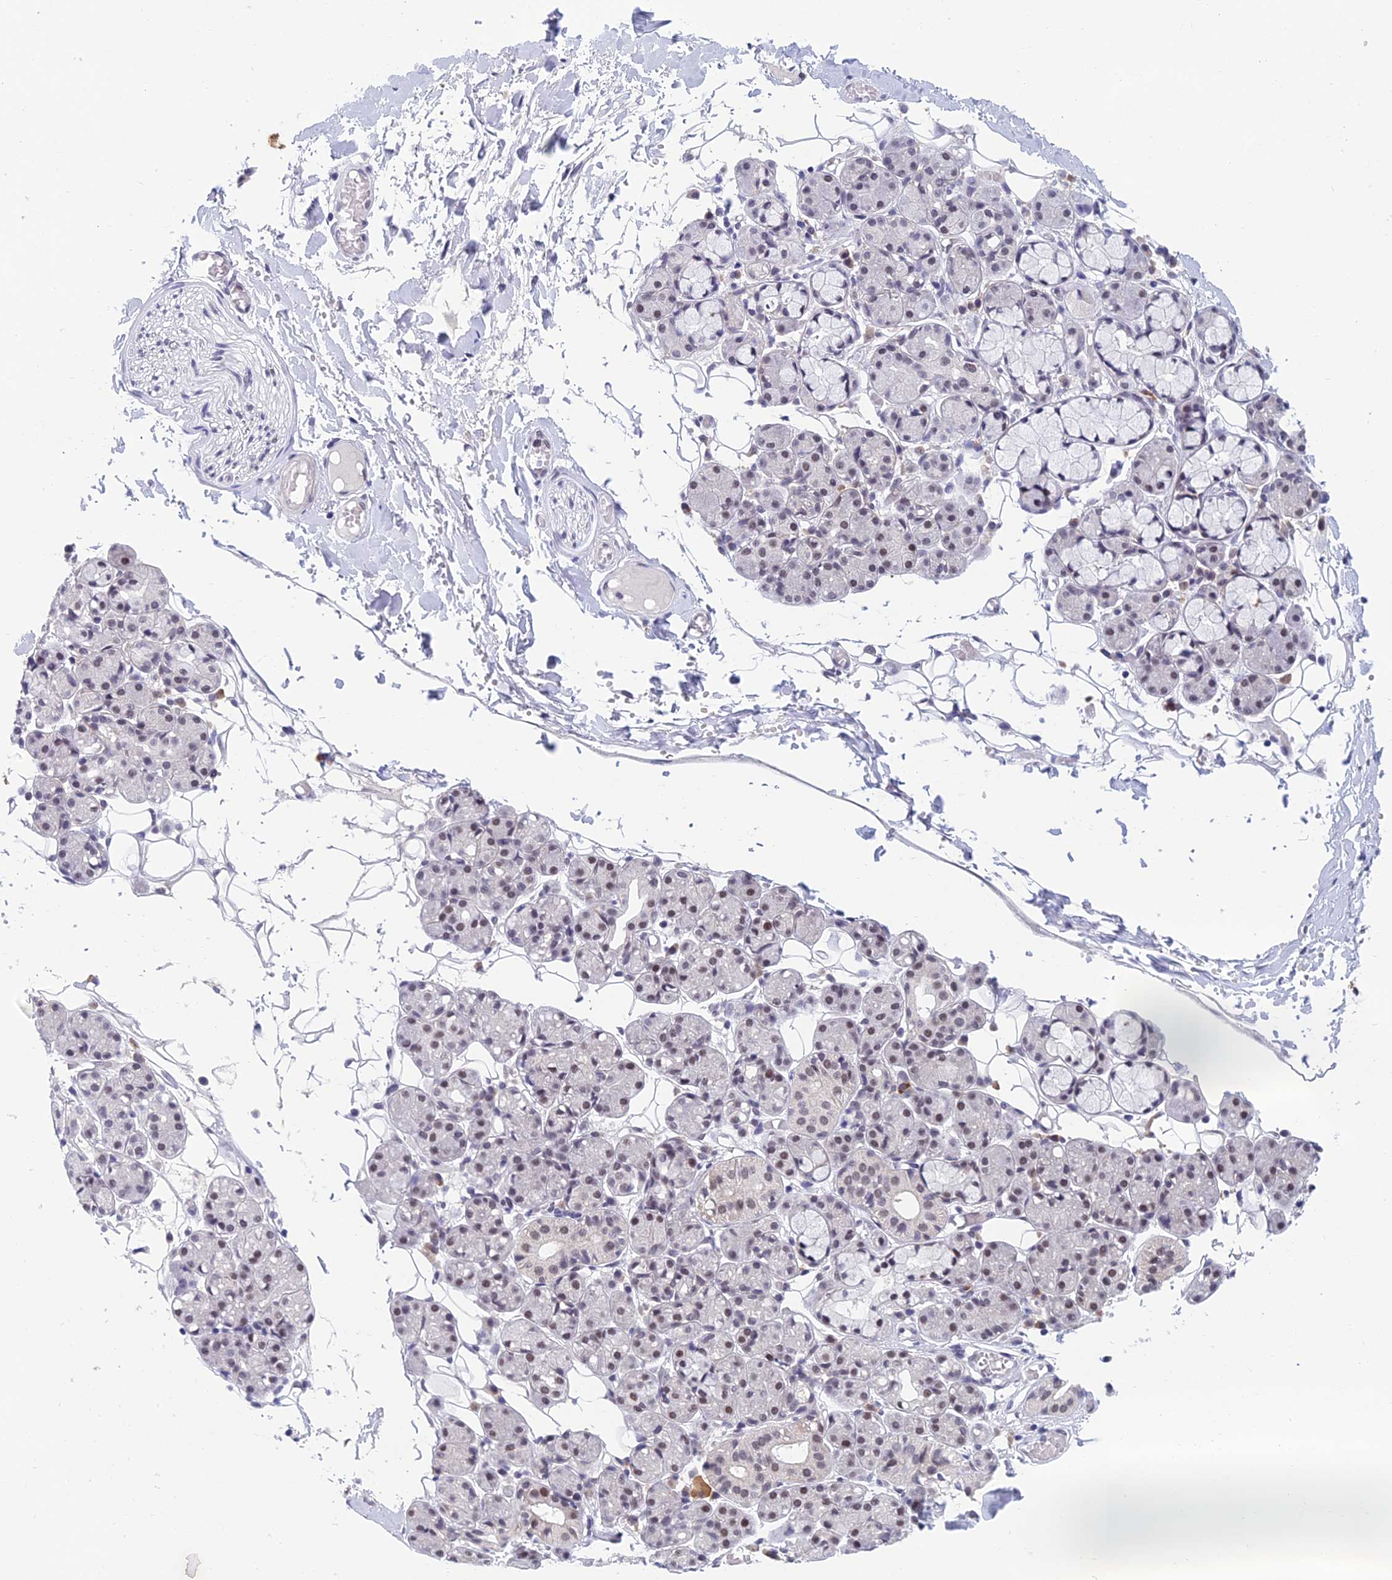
{"staining": {"intensity": "moderate", "quantity": "25%-75%", "location": "nuclear"}, "tissue": "salivary gland", "cell_type": "Glandular cells", "image_type": "normal", "snomed": [{"axis": "morphology", "description": "Normal tissue, NOS"}, {"axis": "topography", "description": "Salivary gland"}], "caption": "Immunohistochemistry of unremarkable human salivary gland exhibits medium levels of moderate nuclear positivity in approximately 25%-75% of glandular cells. Immunohistochemistry (ihc) stains the protein of interest in brown and the nuclei are stained blue.", "gene": "NABP2", "patient": {"sex": "male", "age": 63}}